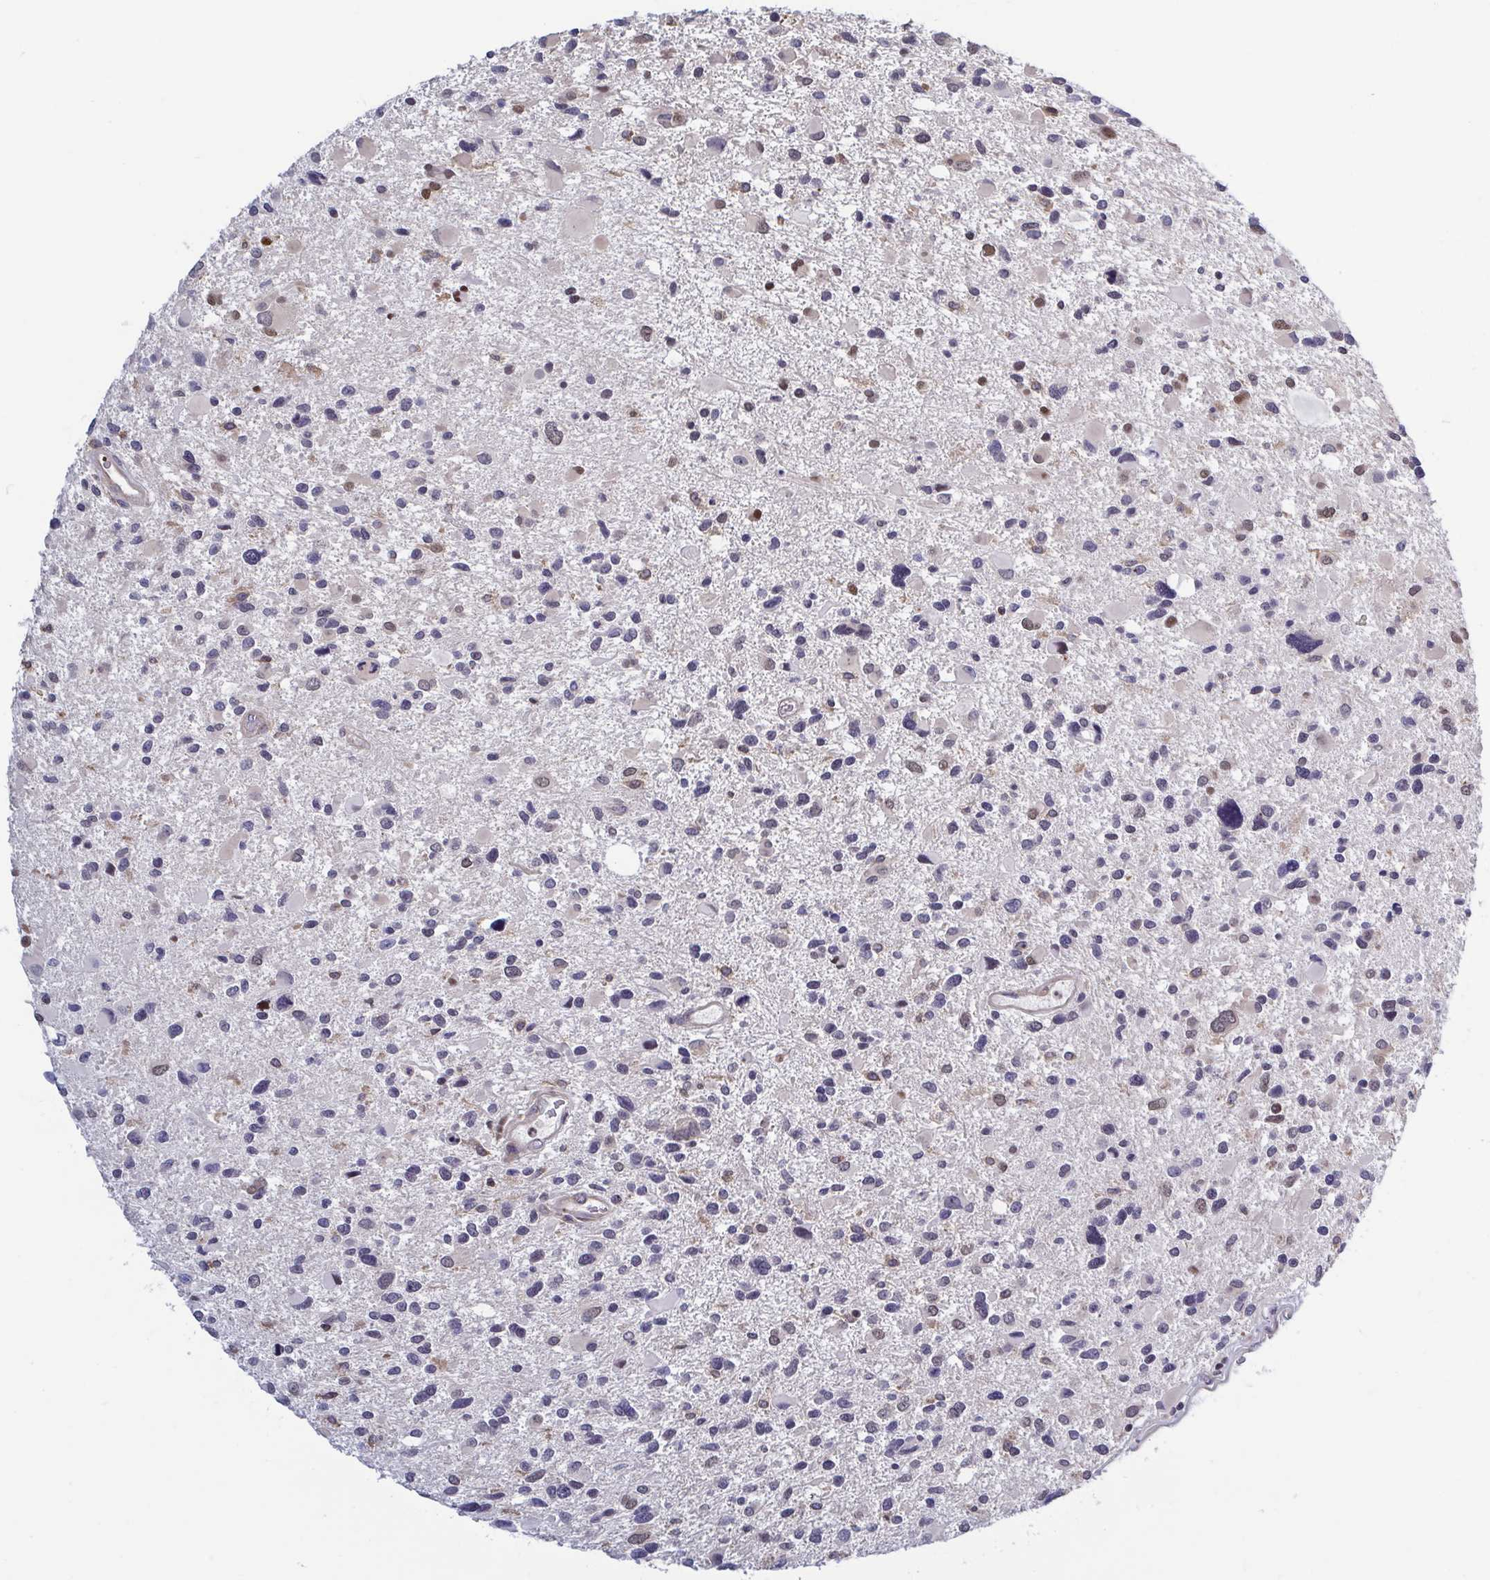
{"staining": {"intensity": "negative", "quantity": "none", "location": "none"}, "tissue": "glioma", "cell_type": "Tumor cells", "image_type": "cancer", "snomed": [{"axis": "morphology", "description": "Glioma, malignant, Low grade"}, {"axis": "topography", "description": "Brain"}], "caption": "DAB (3,3'-diaminobenzidine) immunohistochemical staining of malignant glioma (low-grade) shows no significant expression in tumor cells.", "gene": "LRRC38", "patient": {"sex": "female", "age": 32}}